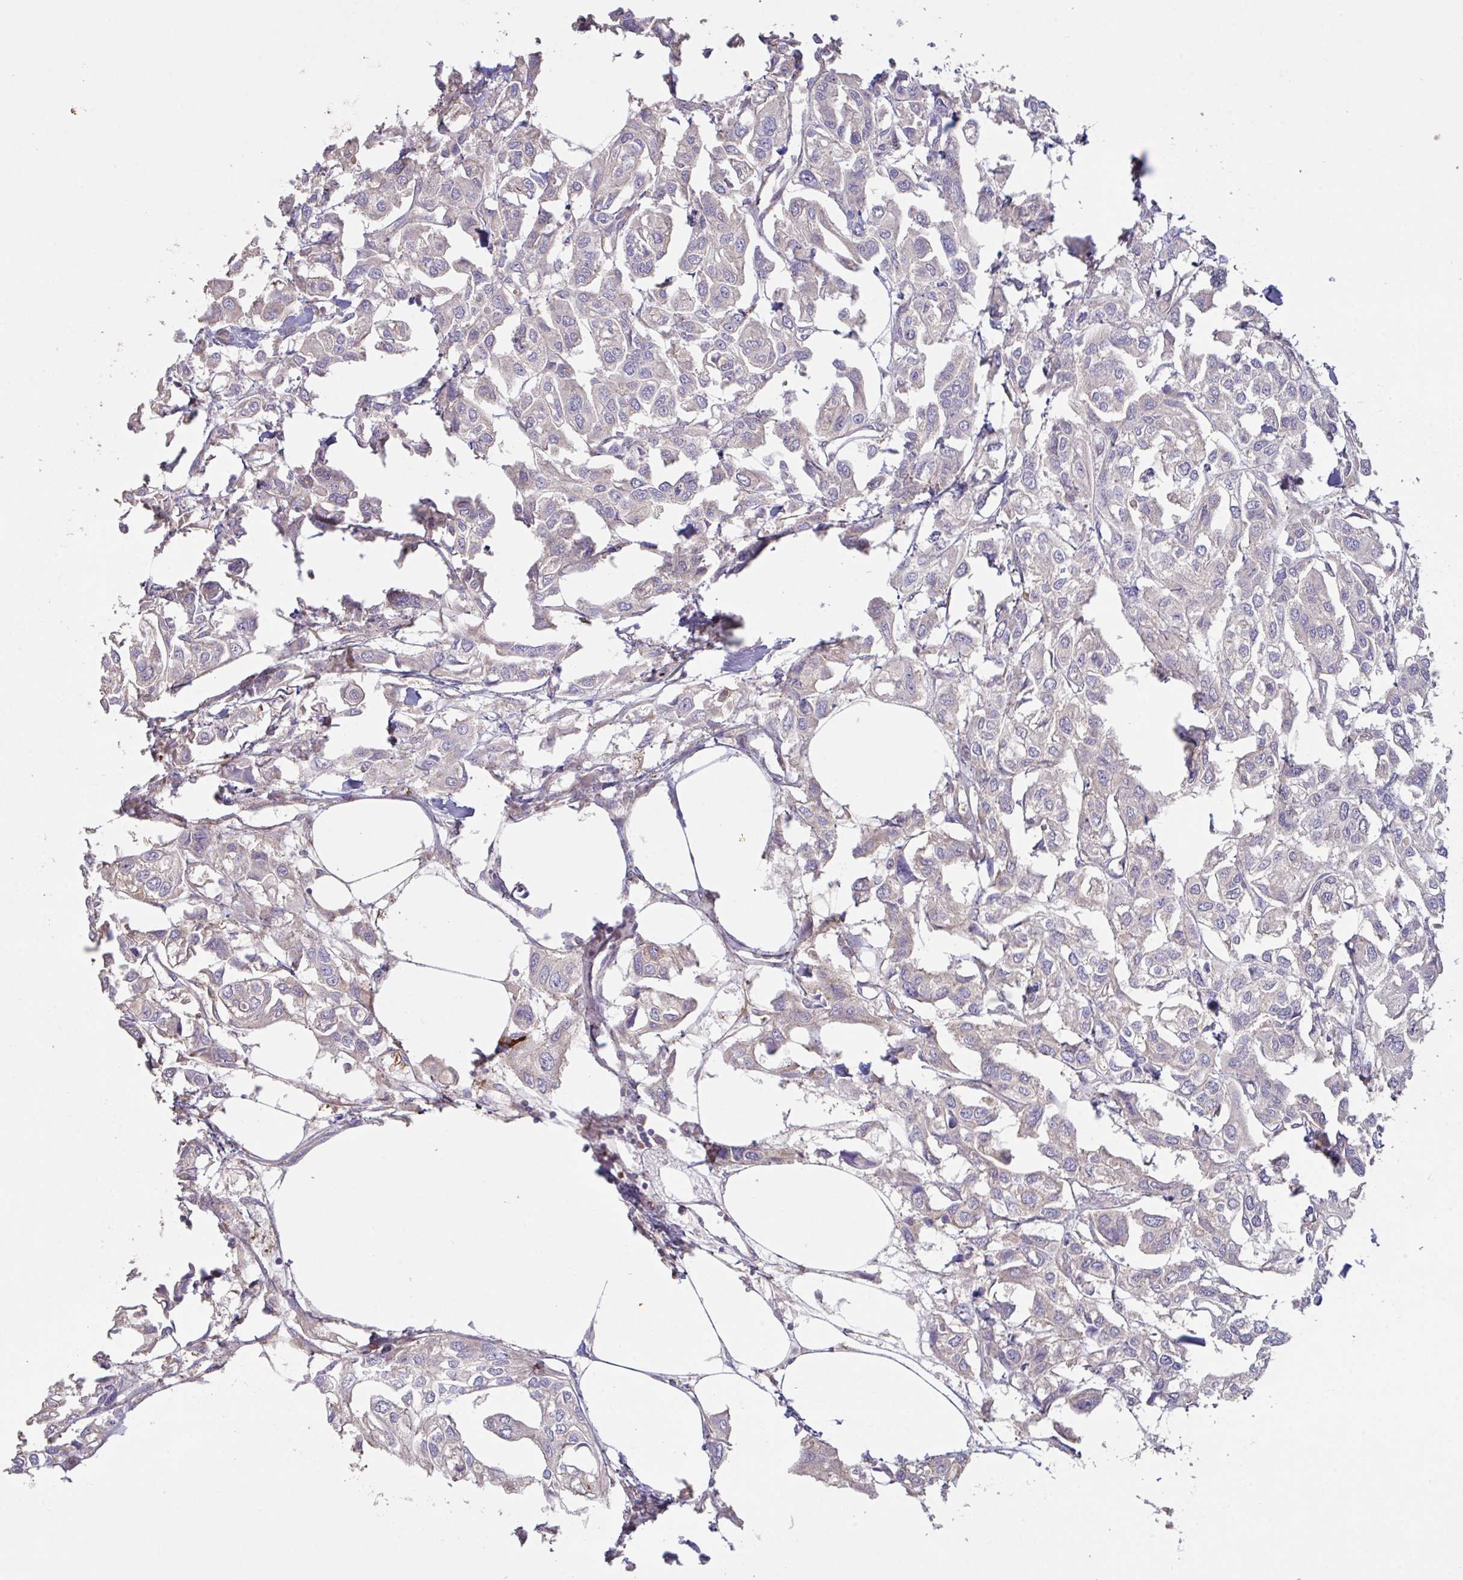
{"staining": {"intensity": "weak", "quantity": "<25%", "location": "cytoplasmic/membranous"}, "tissue": "urothelial cancer", "cell_type": "Tumor cells", "image_type": "cancer", "snomed": [{"axis": "morphology", "description": "Urothelial carcinoma, High grade"}, {"axis": "topography", "description": "Urinary bladder"}], "caption": "There is no significant staining in tumor cells of urothelial cancer.", "gene": "YARS2", "patient": {"sex": "male", "age": 67}}